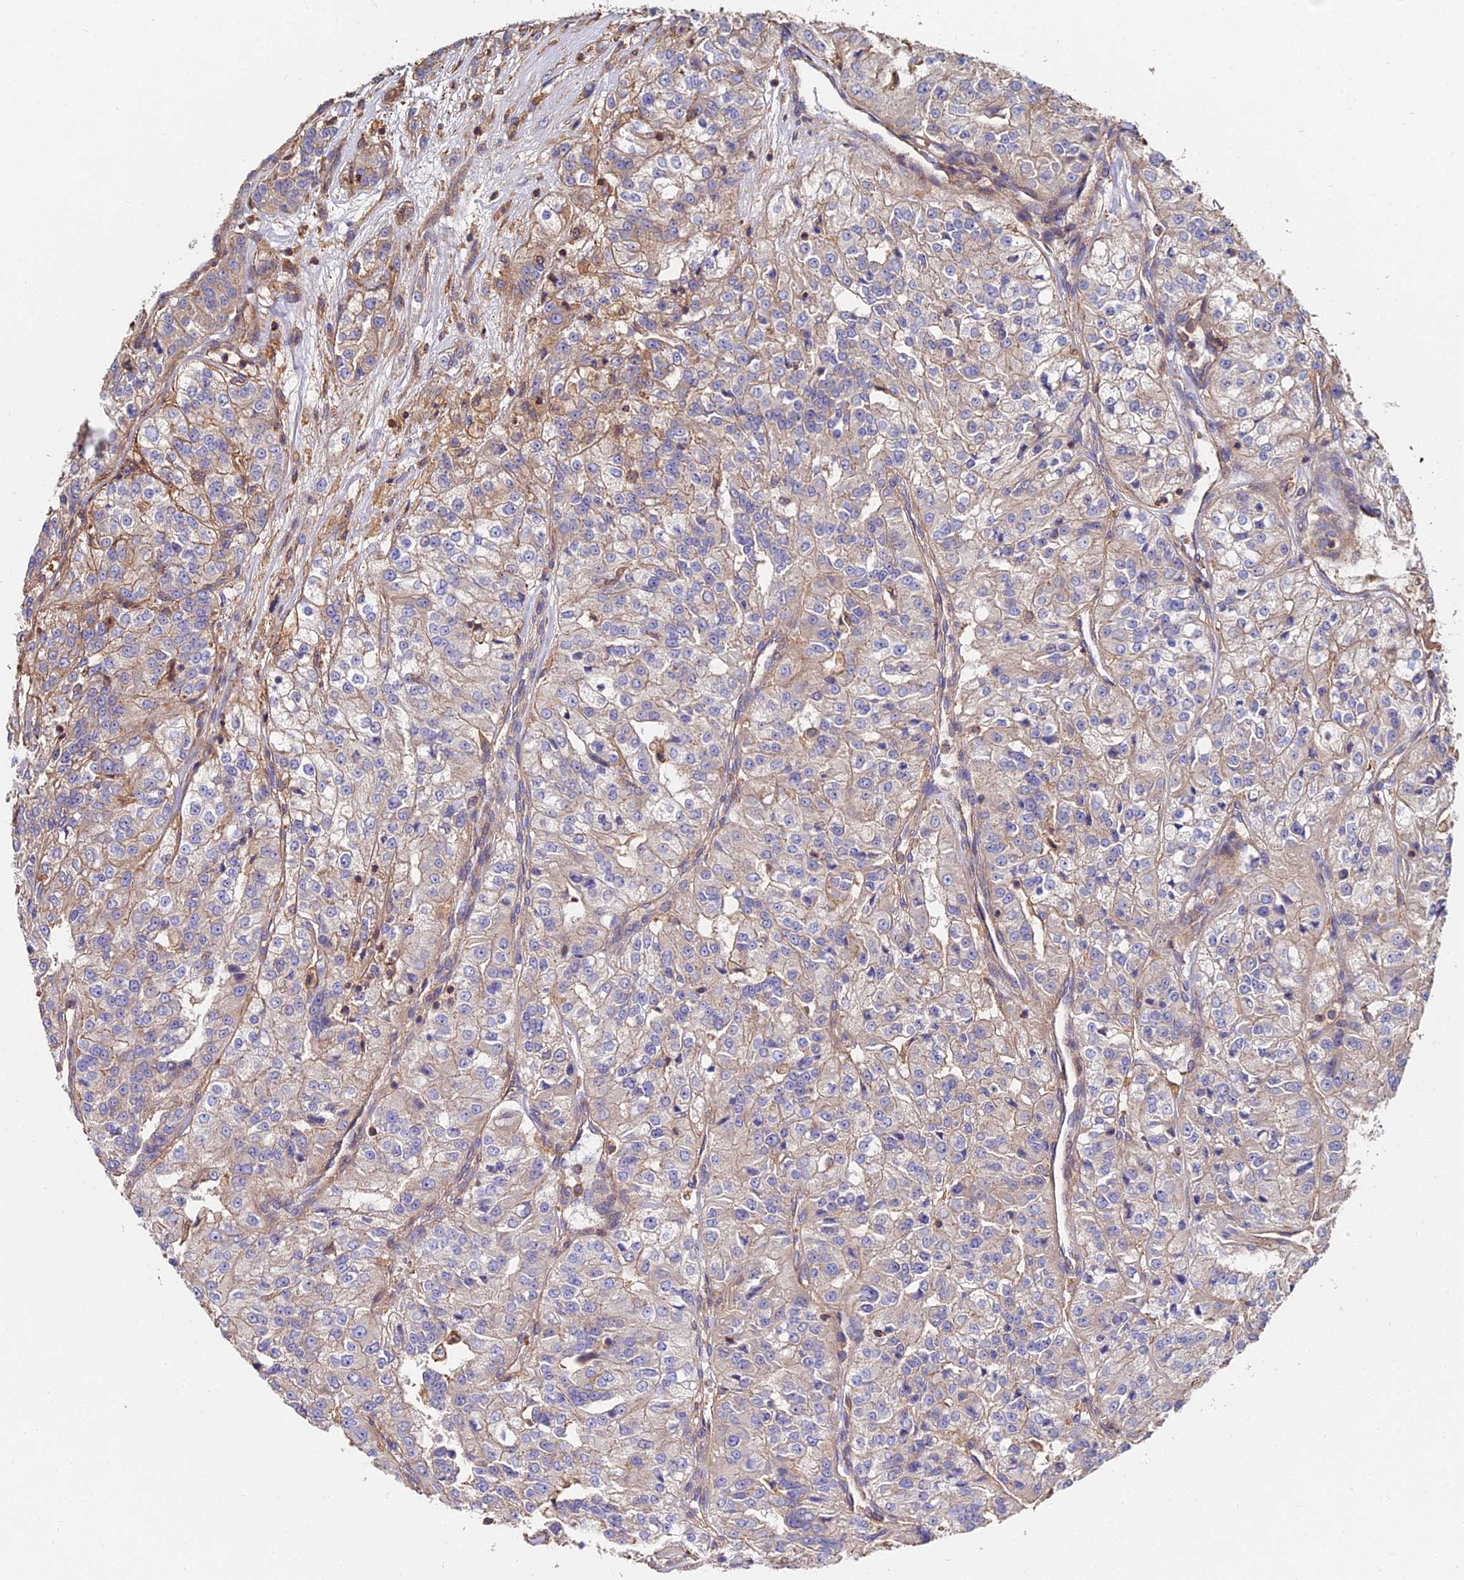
{"staining": {"intensity": "weak", "quantity": "25%-75%", "location": "cytoplasmic/membranous"}, "tissue": "renal cancer", "cell_type": "Tumor cells", "image_type": "cancer", "snomed": [{"axis": "morphology", "description": "Adenocarcinoma, NOS"}, {"axis": "topography", "description": "Kidney"}], "caption": "Brown immunohistochemical staining in human adenocarcinoma (renal) exhibits weak cytoplasmic/membranous expression in approximately 25%-75% of tumor cells.", "gene": "EXT1", "patient": {"sex": "female", "age": 63}}